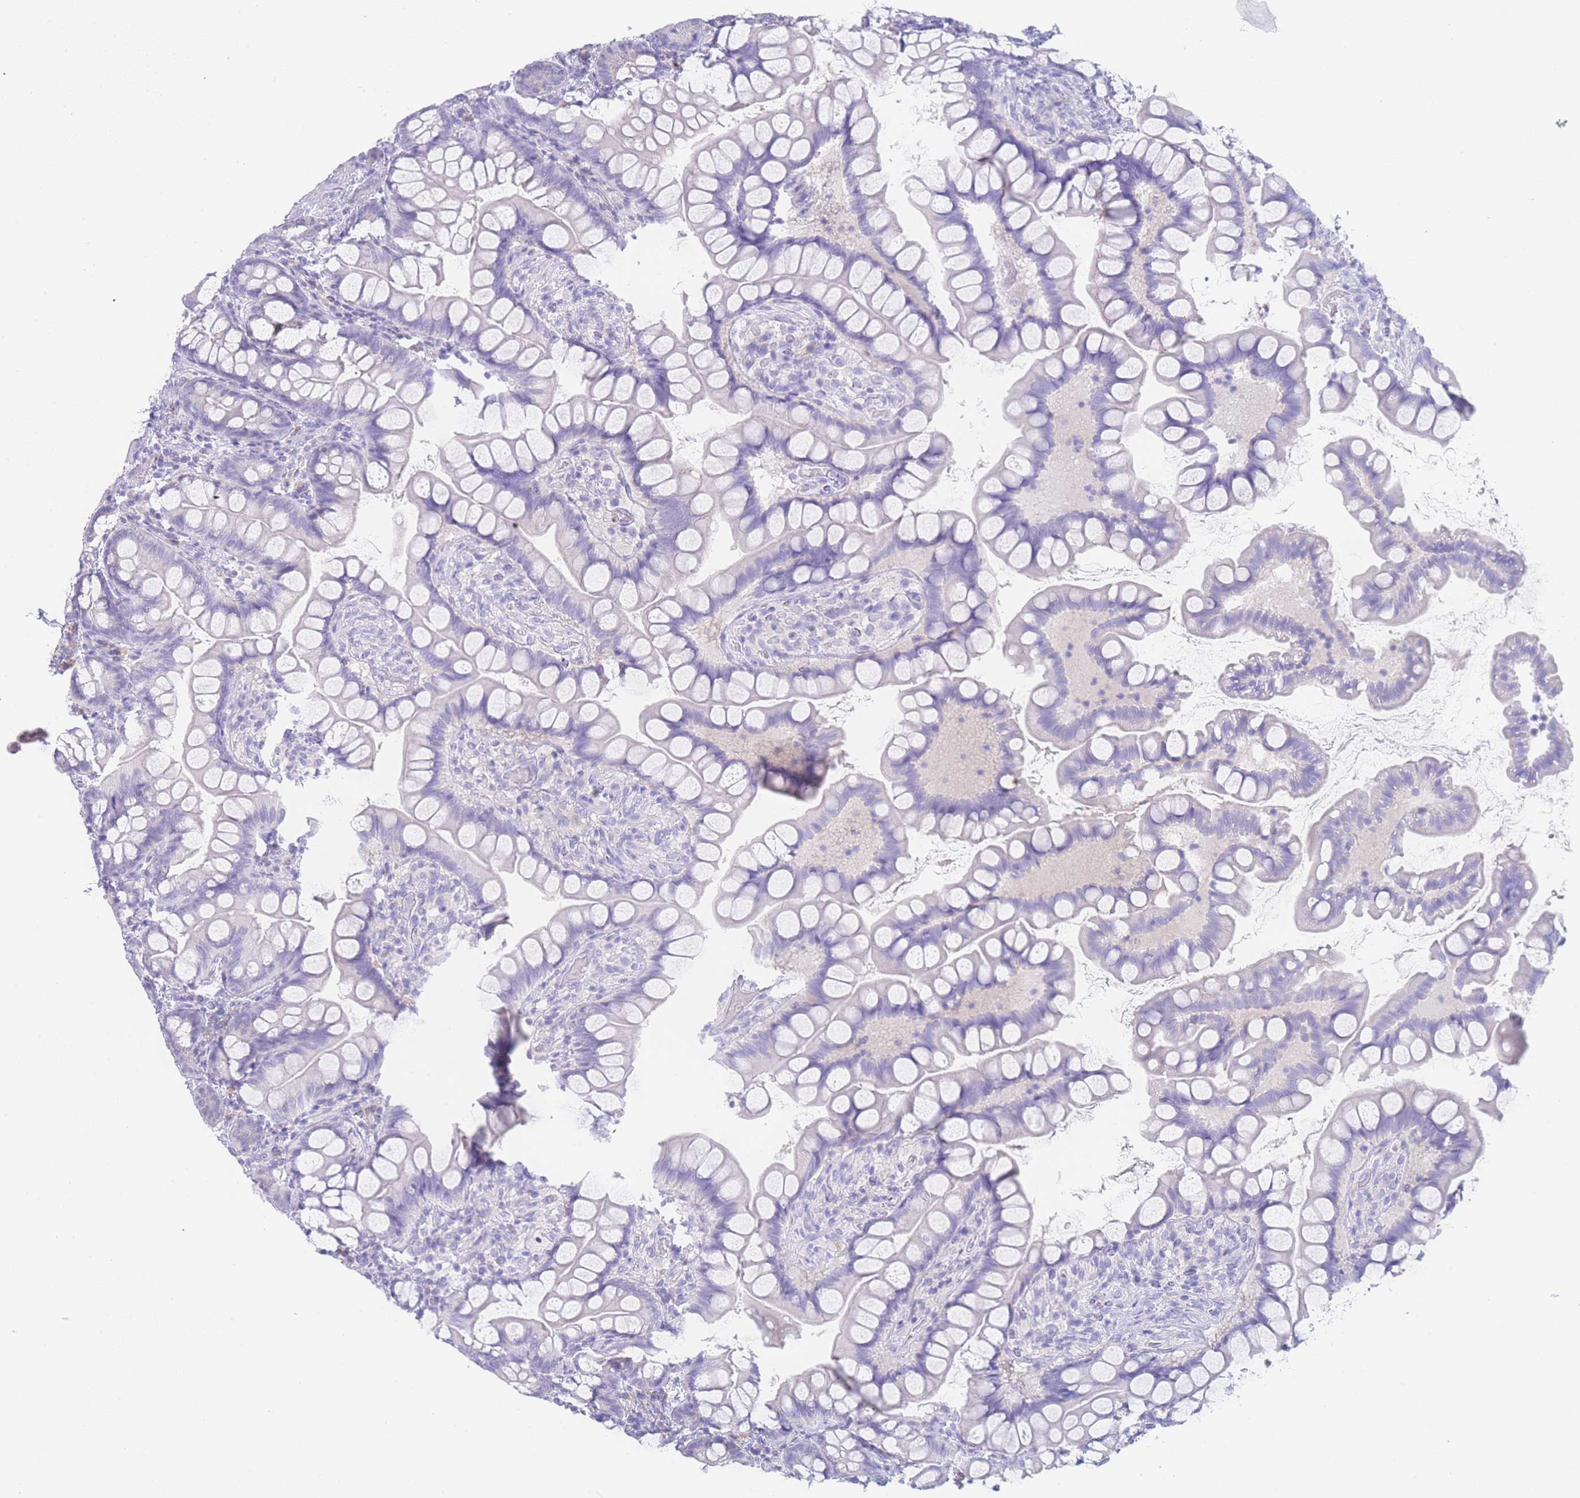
{"staining": {"intensity": "negative", "quantity": "none", "location": "none"}, "tissue": "small intestine", "cell_type": "Glandular cells", "image_type": "normal", "snomed": [{"axis": "morphology", "description": "Normal tissue, NOS"}, {"axis": "topography", "description": "Small intestine"}], "caption": "Immunohistochemistry histopathology image of normal human small intestine stained for a protein (brown), which shows no staining in glandular cells.", "gene": "LZTFL1", "patient": {"sex": "male", "age": 70}}